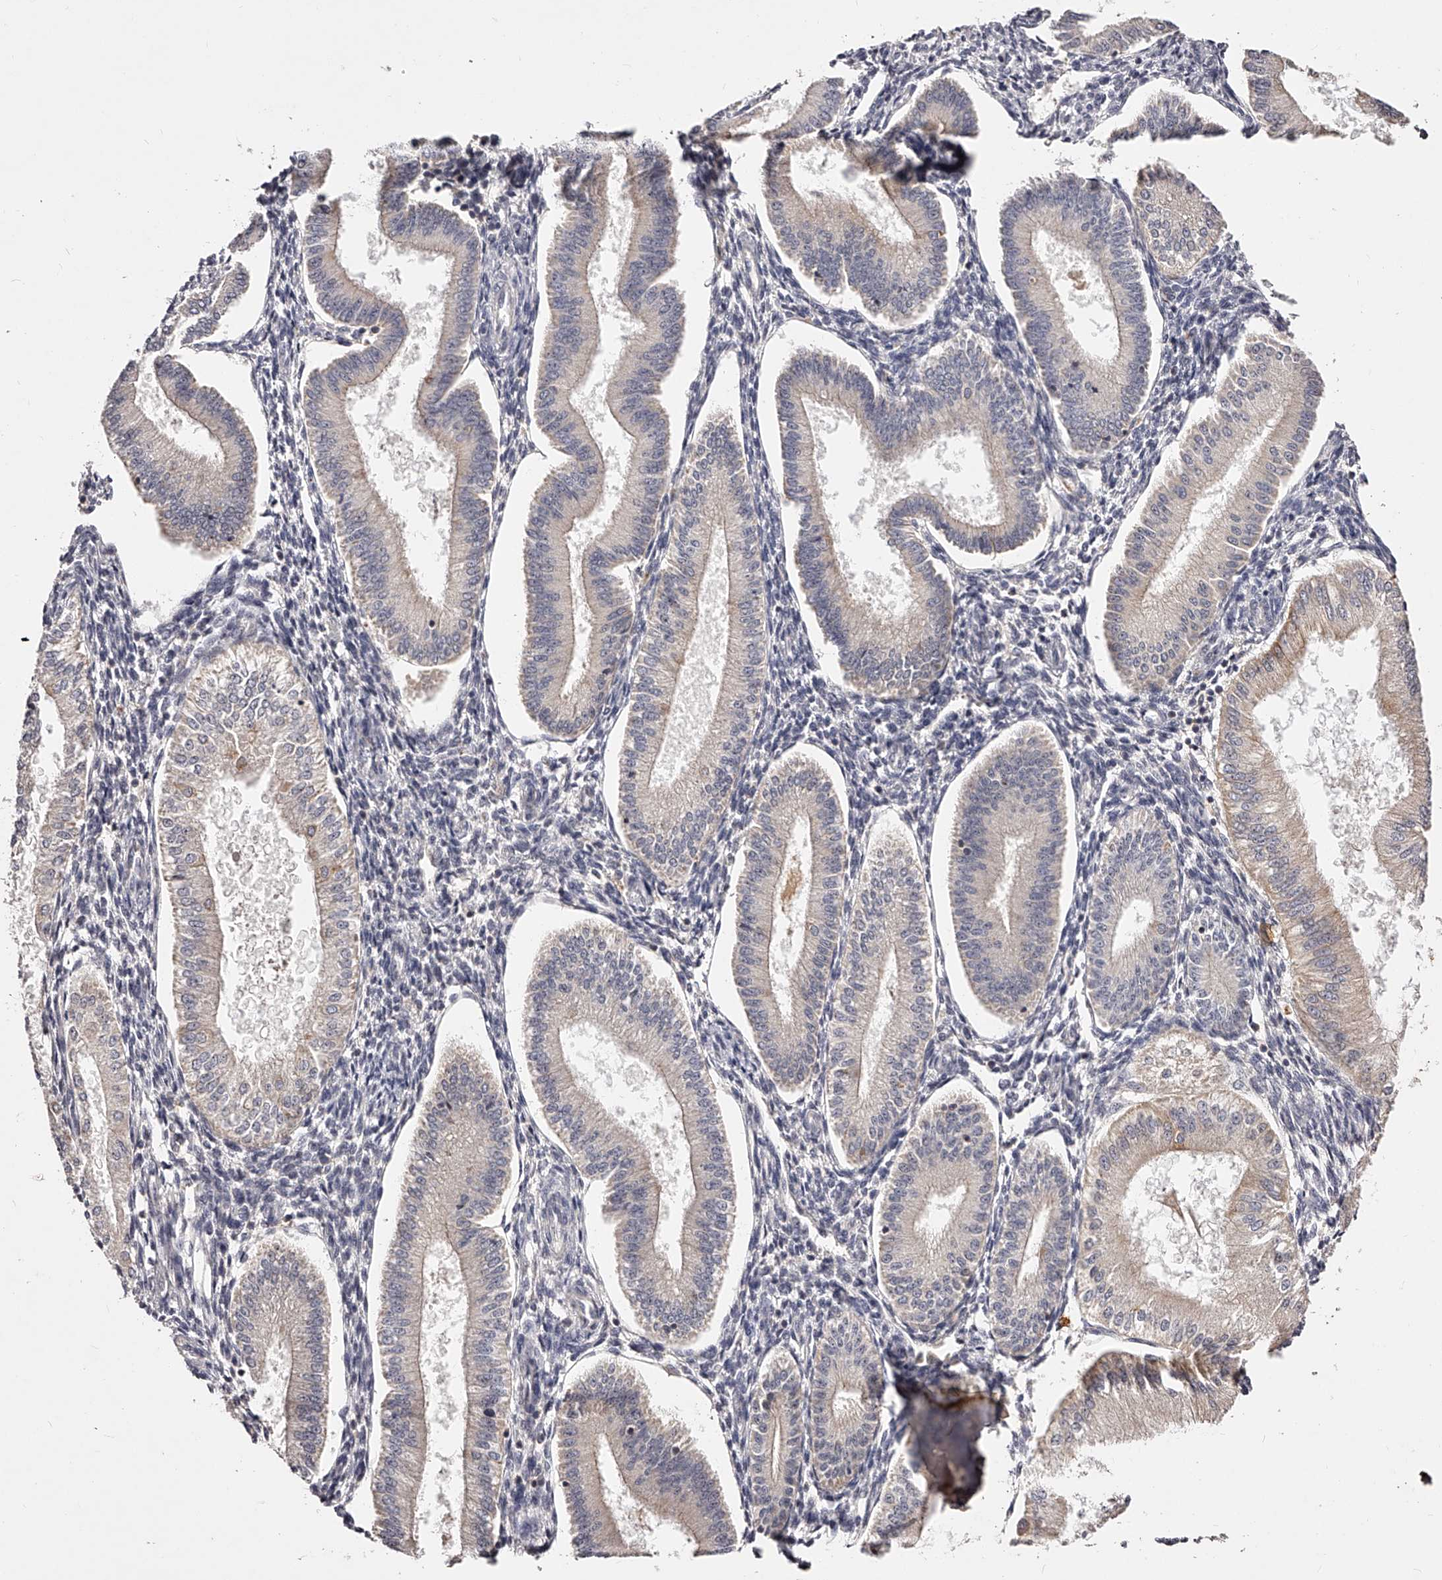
{"staining": {"intensity": "negative", "quantity": "none", "location": "none"}, "tissue": "endometrium", "cell_type": "Cells in endometrial stroma", "image_type": "normal", "snomed": [{"axis": "morphology", "description": "Normal tissue, NOS"}, {"axis": "topography", "description": "Endometrium"}], "caption": "A high-resolution image shows immunohistochemistry staining of normal endometrium, which displays no significant staining in cells in endometrial stroma. (DAB (3,3'-diaminobenzidine) IHC, high magnification).", "gene": "PHACTR1", "patient": {"sex": "female", "age": 39}}